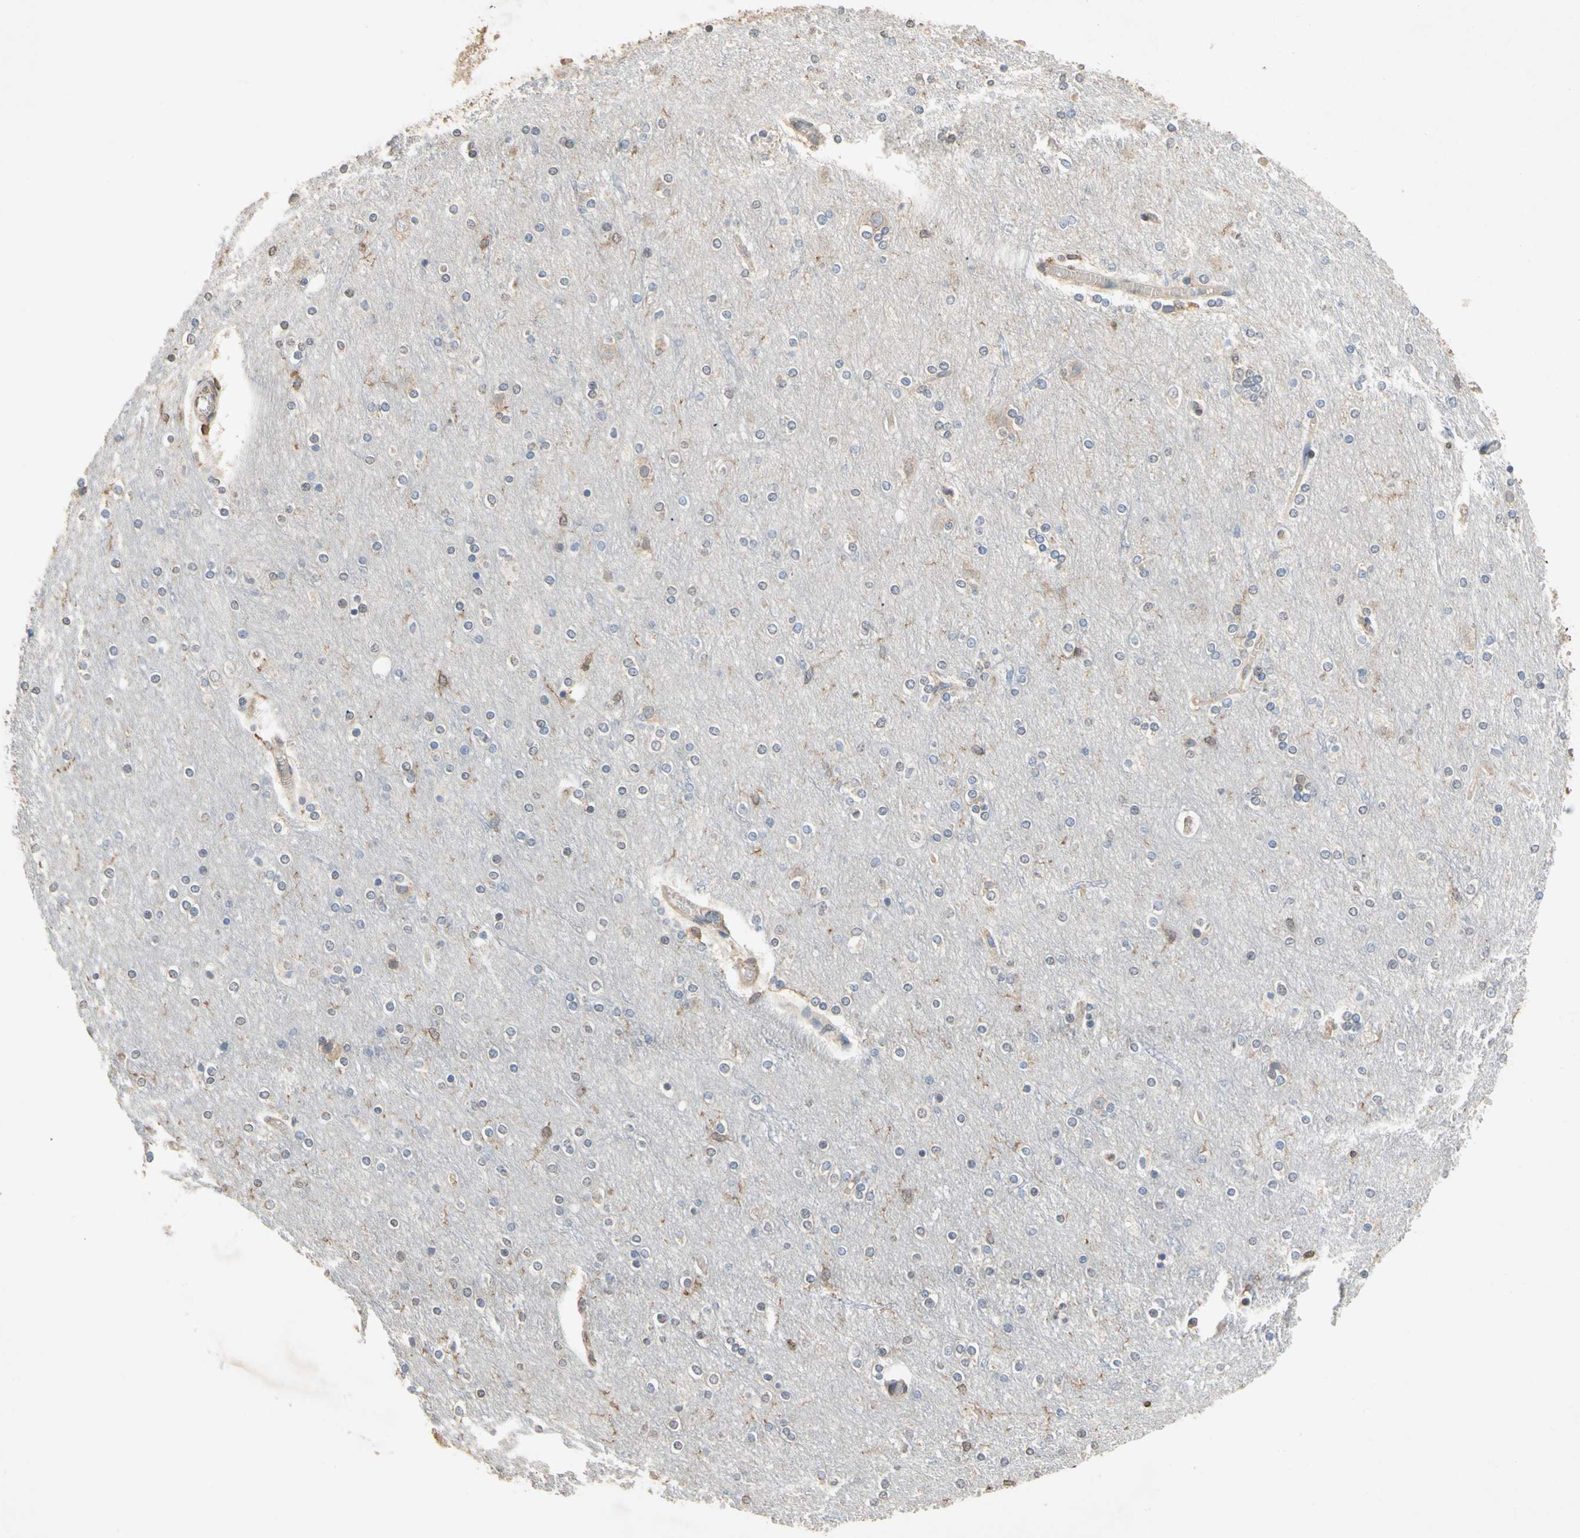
{"staining": {"intensity": "weak", "quantity": "25%-75%", "location": "cytoplasmic/membranous"}, "tissue": "cerebral cortex", "cell_type": "Endothelial cells", "image_type": "normal", "snomed": [{"axis": "morphology", "description": "Normal tissue, NOS"}, {"axis": "topography", "description": "Cerebral cortex"}], "caption": "Endothelial cells show low levels of weak cytoplasmic/membranous expression in about 25%-75% of cells in normal cerebral cortex. The staining is performed using DAB brown chromogen to label protein expression. The nuclei are counter-stained blue using hematoxylin.", "gene": "MAP3K10", "patient": {"sex": "female", "age": 54}}